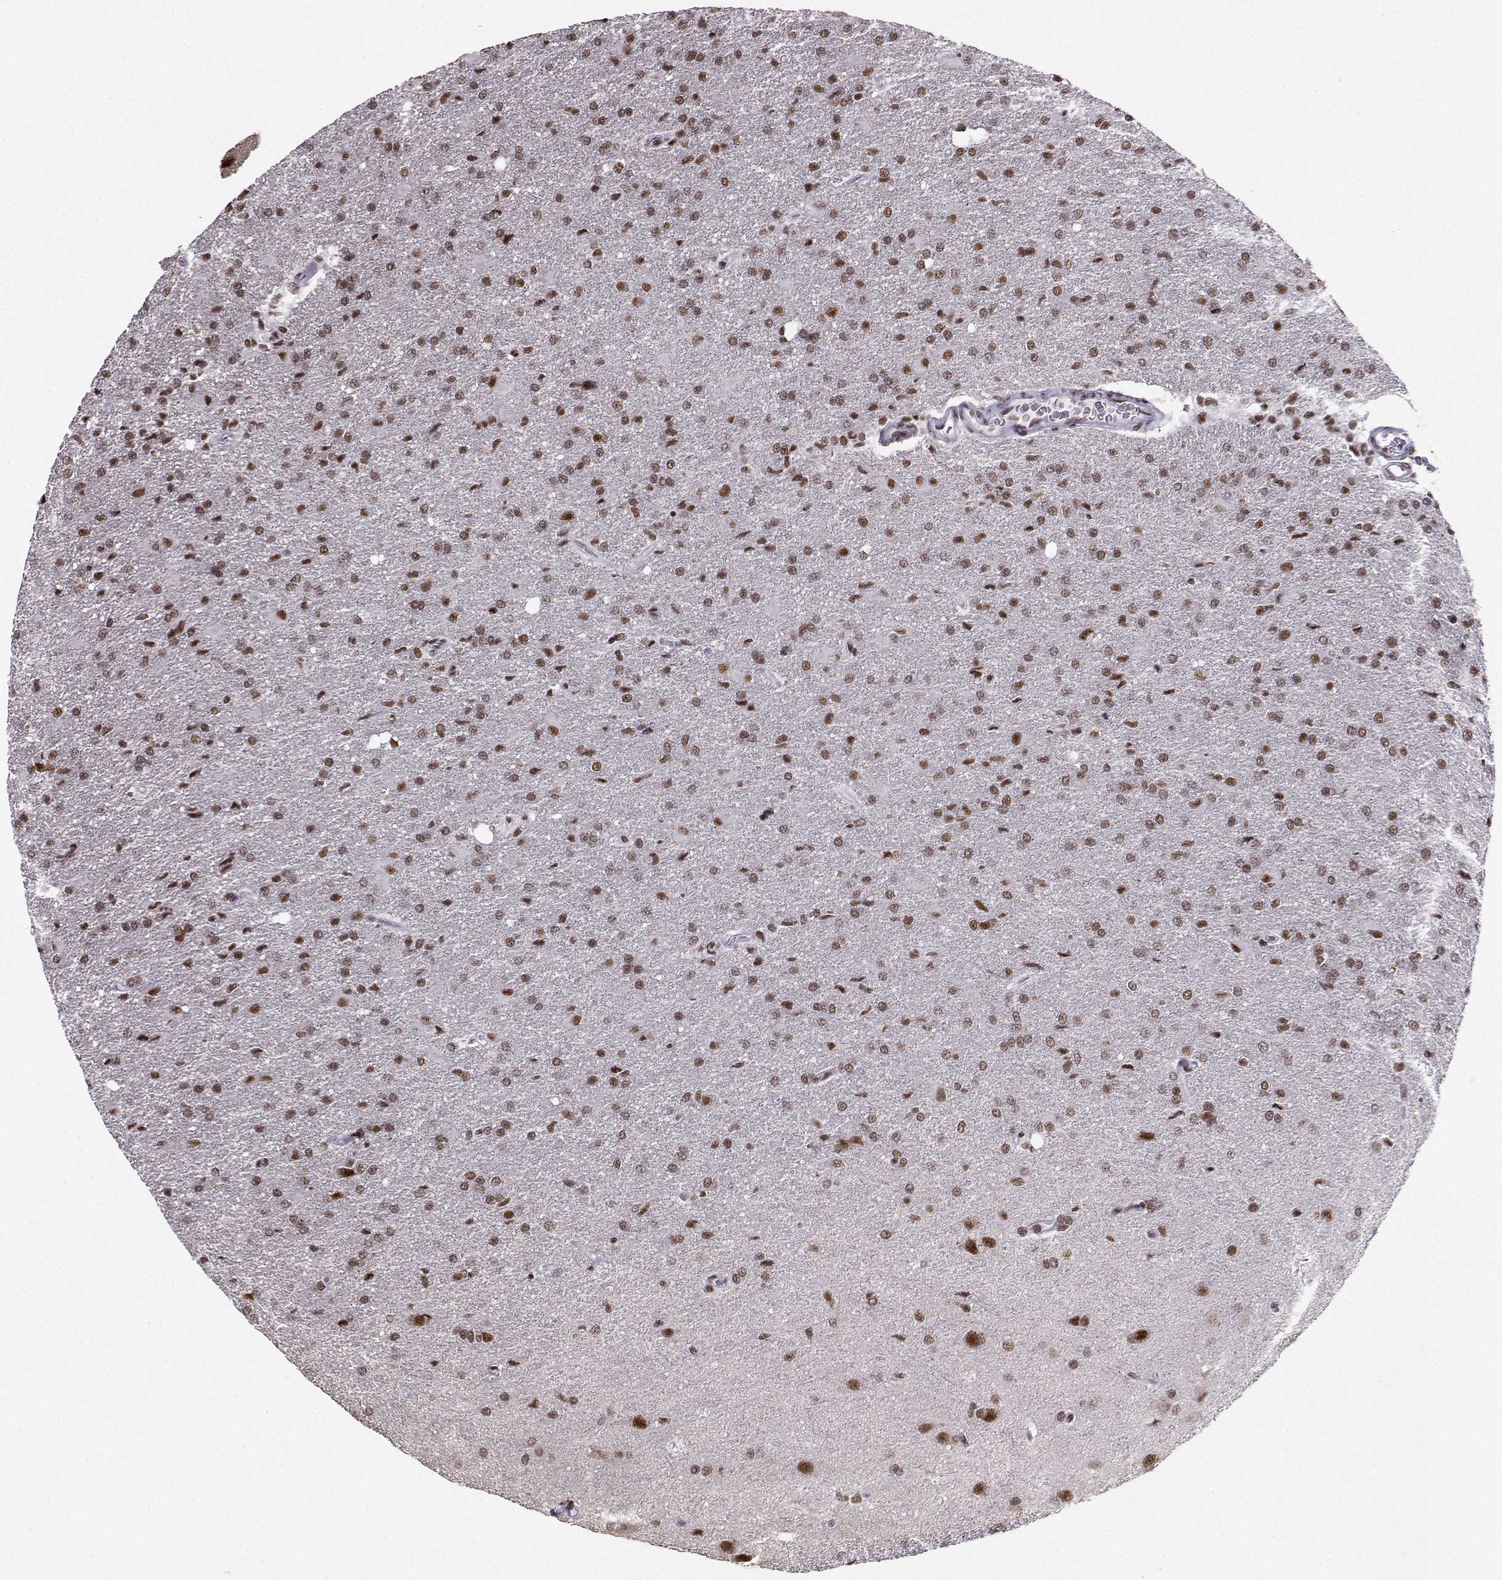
{"staining": {"intensity": "strong", "quantity": "25%-75%", "location": "nuclear"}, "tissue": "glioma", "cell_type": "Tumor cells", "image_type": "cancer", "snomed": [{"axis": "morphology", "description": "Glioma, malignant, High grade"}, {"axis": "topography", "description": "Brain"}], "caption": "There is high levels of strong nuclear expression in tumor cells of malignant glioma (high-grade), as demonstrated by immunohistochemical staining (brown color).", "gene": "SNRPB2", "patient": {"sex": "male", "age": 68}}